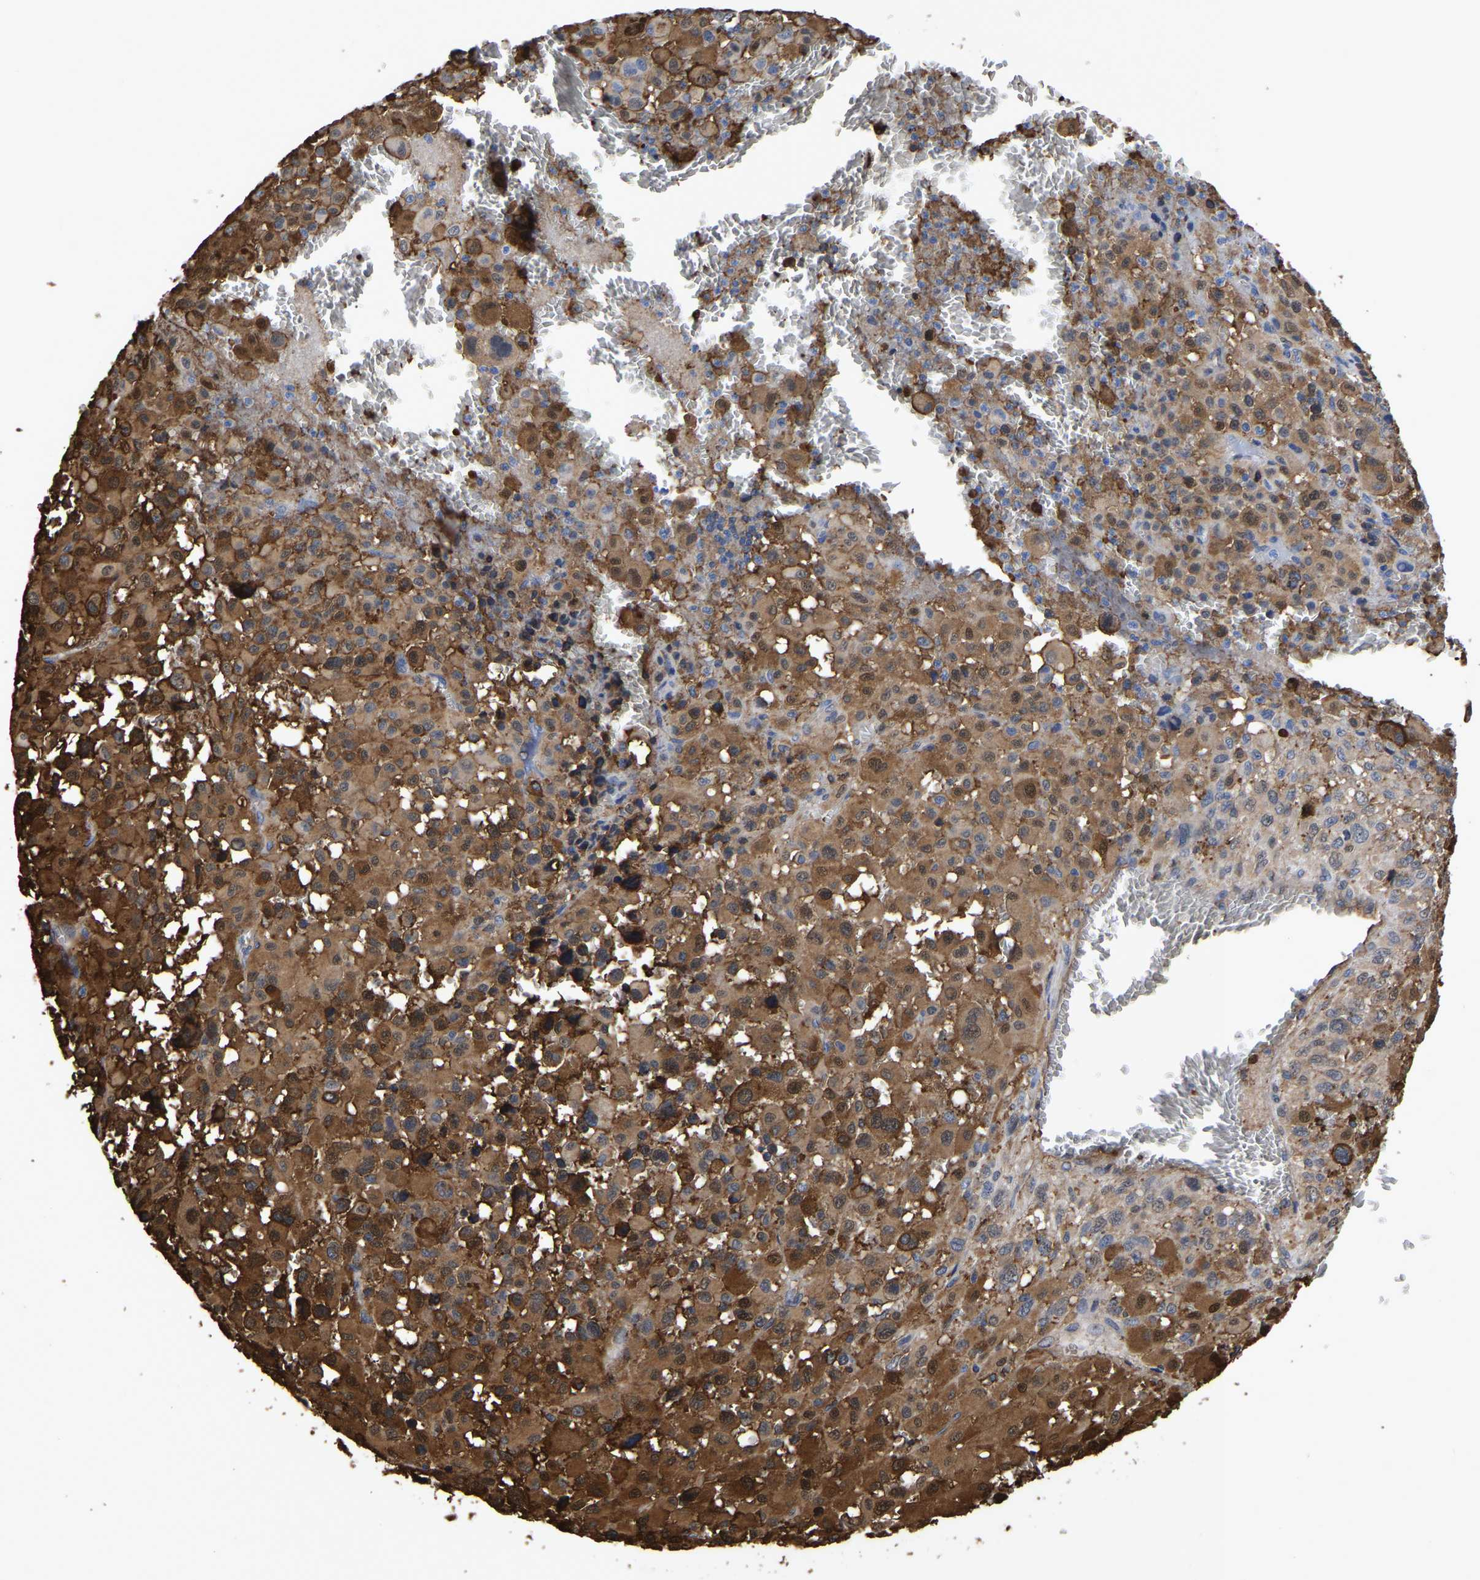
{"staining": {"intensity": "moderate", "quantity": ">75%", "location": "cytoplasmic/membranous,nuclear"}, "tissue": "melanoma", "cell_type": "Tumor cells", "image_type": "cancer", "snomed": [{"axis": "morphology", "description": "Malignant melanoma, Metastatic site"}, {"axis": "topography", "description": "Skin"}], "caption": "Immunohistochemical staining of malignant melanoma (metastatic site) exhibits medium levels of moderate cytoplasmic/membranous and nuclear protein expression in about >75% of tumor cells. (DAB IHC, brown staining for protein, blue staining for nuclei).", "gene": "LIF", "patient": {"sex": "female", "age": 74}}